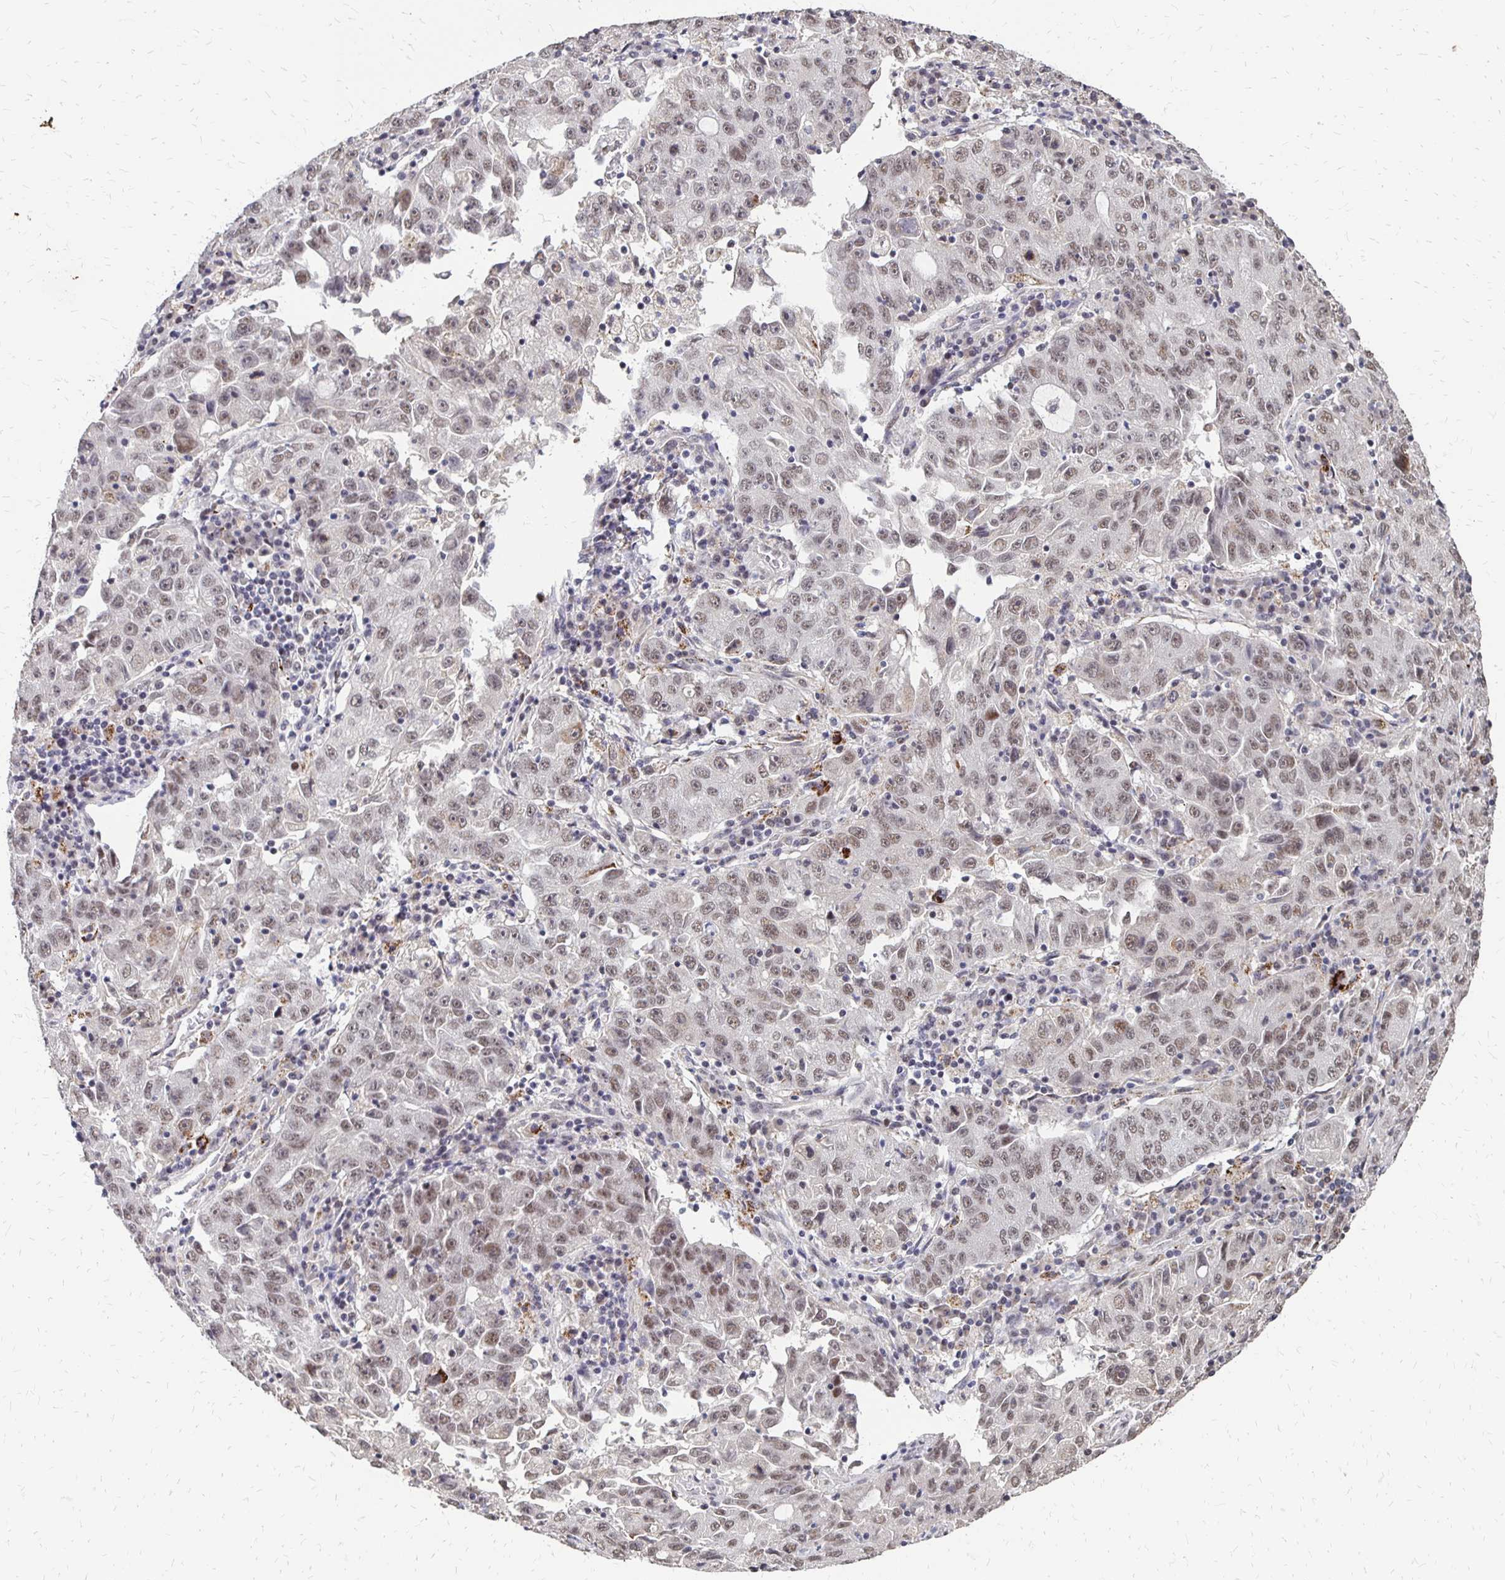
{"staining": {"intensity": "weak", "quantity": "25%-75%", "location": "nuclear"}, "tissue": "lung cancer", "cell_type": "Tumor cells", "image_type": "cancer", "snomed": [{"axis": "morphology", "description": "Normal morphology"}, {"axis": "morphology", "description": "Adenocarcinoma, NOS"}, {"axis": "topography", "description": "Lymph node"}, {"axis": "topography", "description": "Lung"}], "caption": "The micrograph exhibits immunohistochemical staining of lung cancer (adenocarcinoma). There is weak nuclear positivity is seen in approximately 25%-75% of tumor cells.", "gene": "CLASRP", "patient": {"sex": "female", "age": 57}}